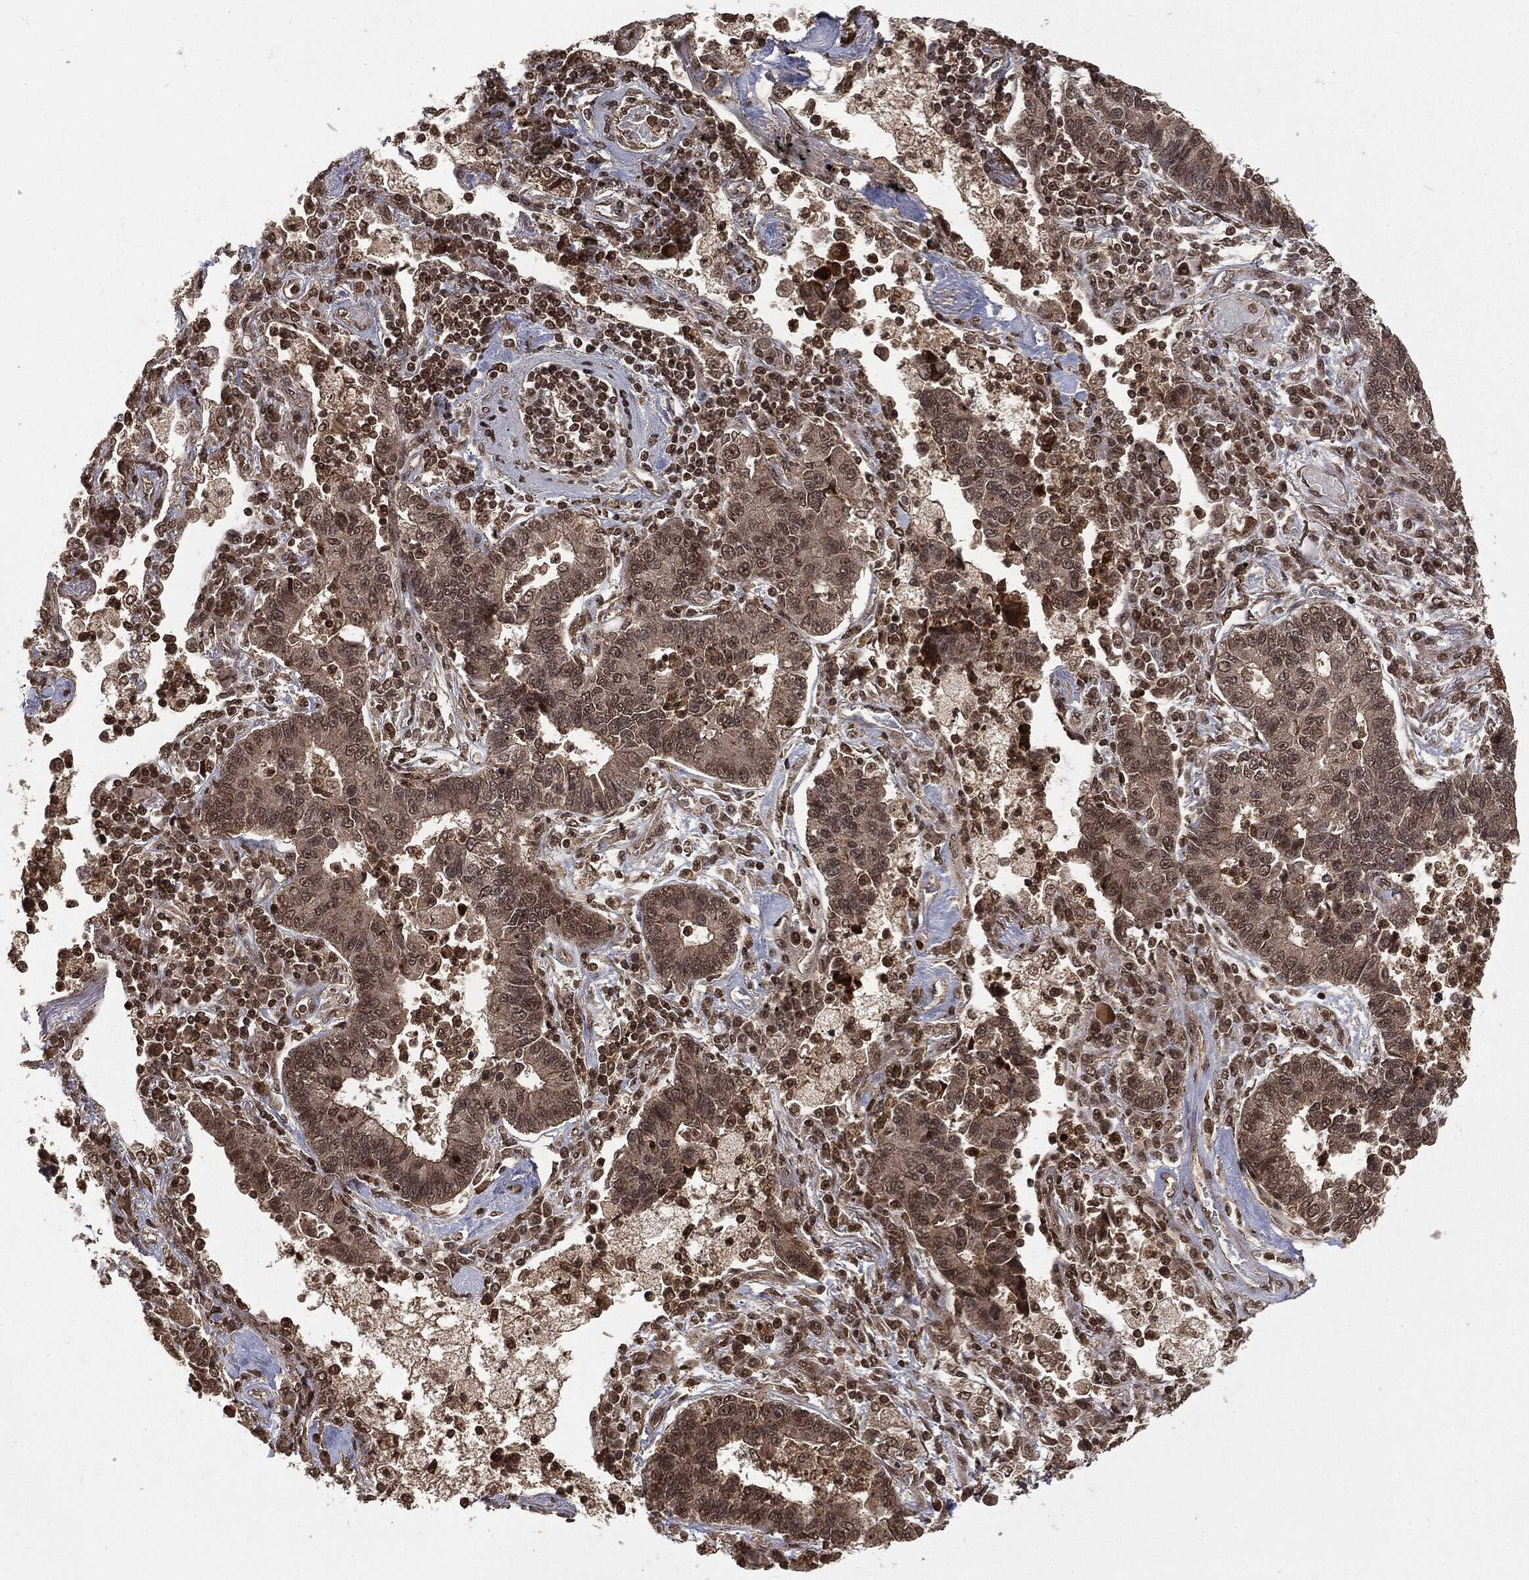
{"staining": {"intensity": "negative", "quantity": "none", "location": "none"}, "tissue": "lung cancer", "cell_type": "Tumor cells", "image_type": "cancer", "snomed": [{"axis": "morphology", "description": "Adenocarcinoma, NOS"}, {"axis": "topography", "description": "Lung"}], "caption": "Tumor cells show no significant expression in adenocarcinoma (lung).", "gene": "CTDP1", "patient": {"sex": "female", "age": 57}}